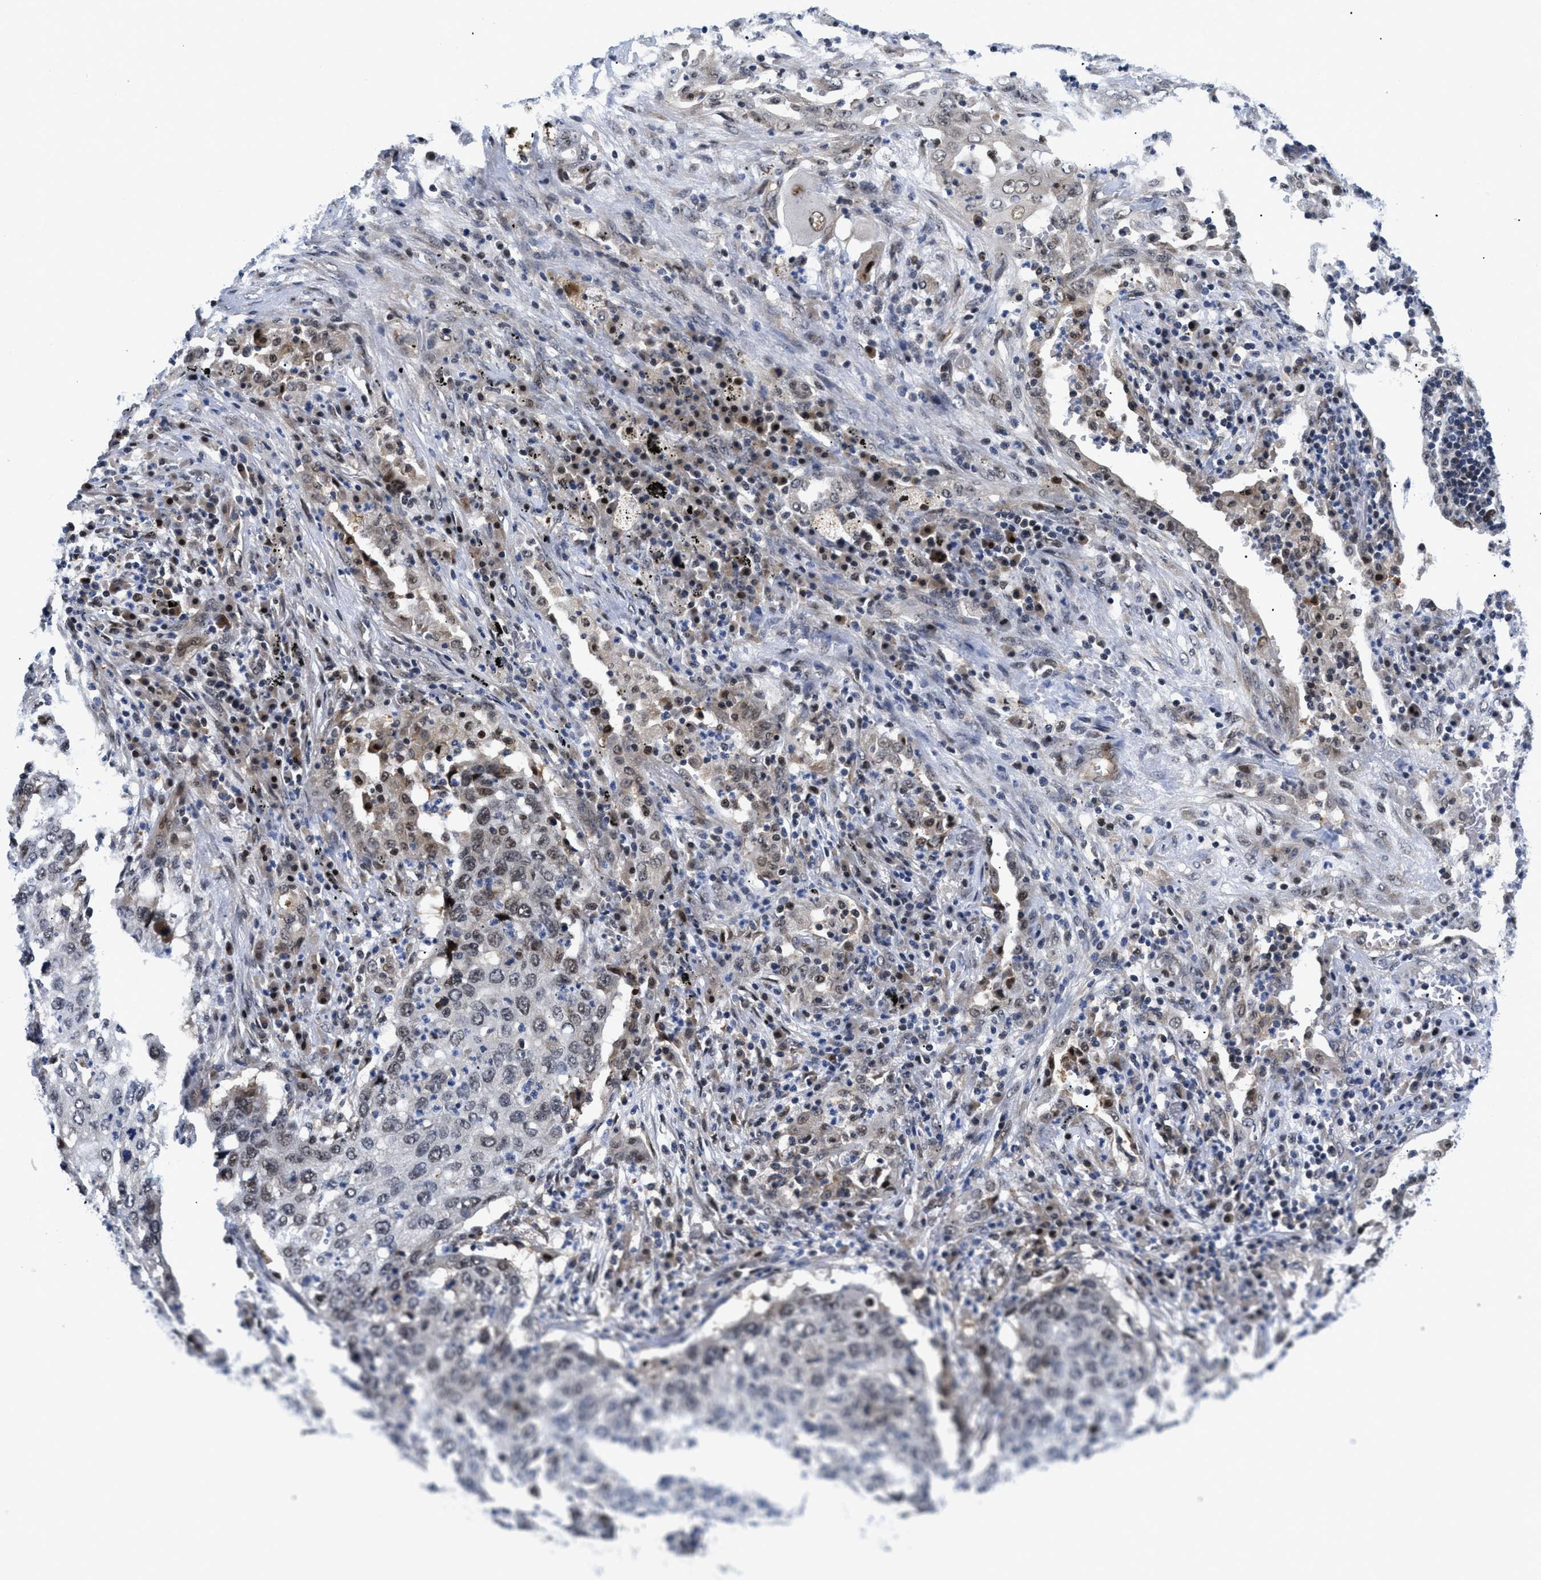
{"staining": {"intensity": "weak", "quantity": "25%-75%", "location": "nuclear"}, "tissue": "lung cancer", "cell_type": "Tumor cells", "image_type": "cancer", "snomed": [{"axis": "morphology", "description": "Squamous cell carcinoma, NOS"}, {"axis": "topography", "description": "Lung"}], "caption": "Immunohistochemical staining of human lung cancer (squamous cell carcinoma) shows weak nuclear protein staining in about 25%-75% of tumor cells.", "gene": "SLC29A2", "patient": {"sex": "female", "age": 63}}